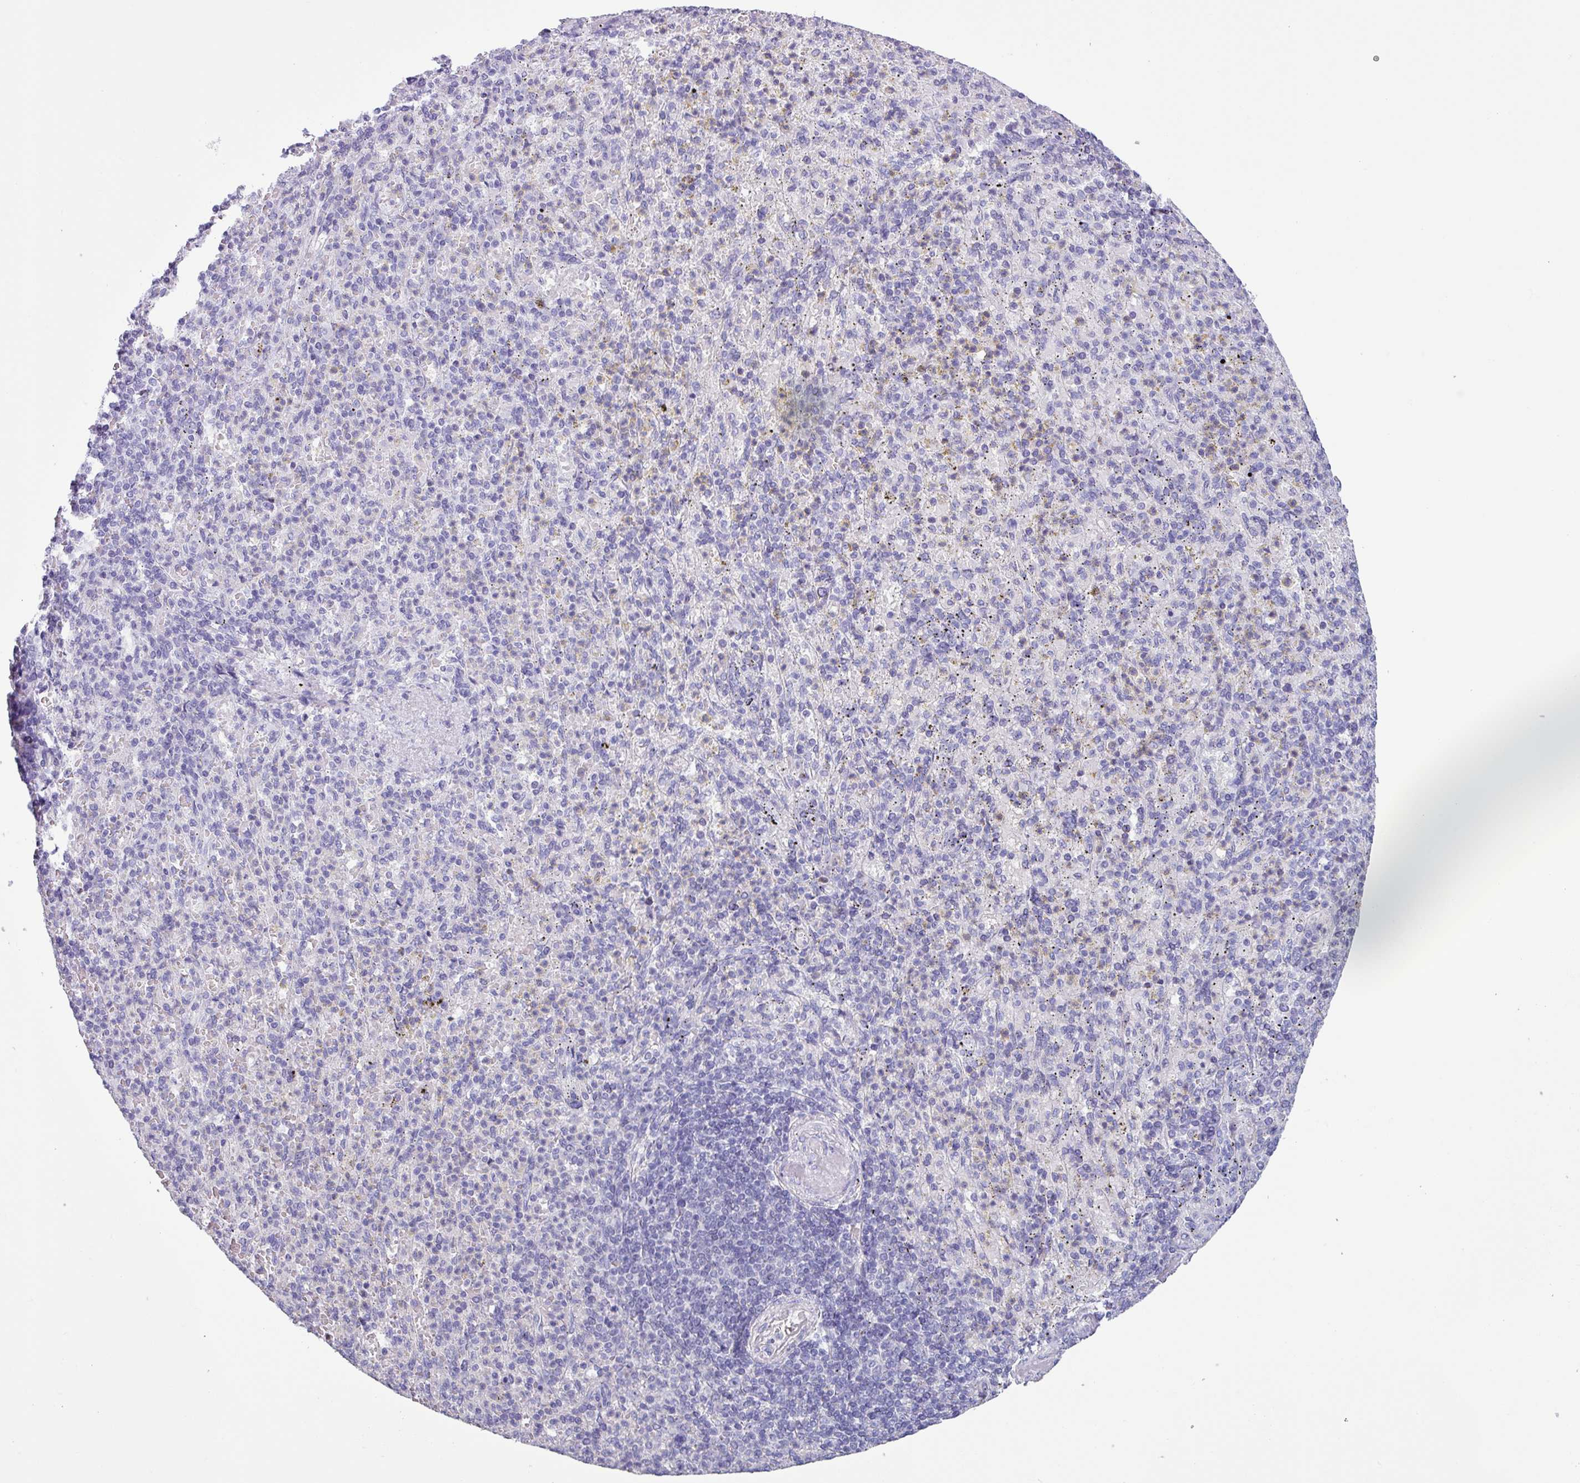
{"staining": {"intensity": "negative", "quantity": "none", "location": "none"}, "tissue": "spleen", "cell_type": "Cells in red pulp", "image_type": "normal", "snomed": [{"axis": "morphology", "description": "Normal tissue, NOS"}, {"axis": "topography", "description": "Spleen"}], "caption": "The image displays no significant staining in cells in red pulp of spleen.", "gene": "ISLR", "patient": {"sex": "female", "age": 74}}